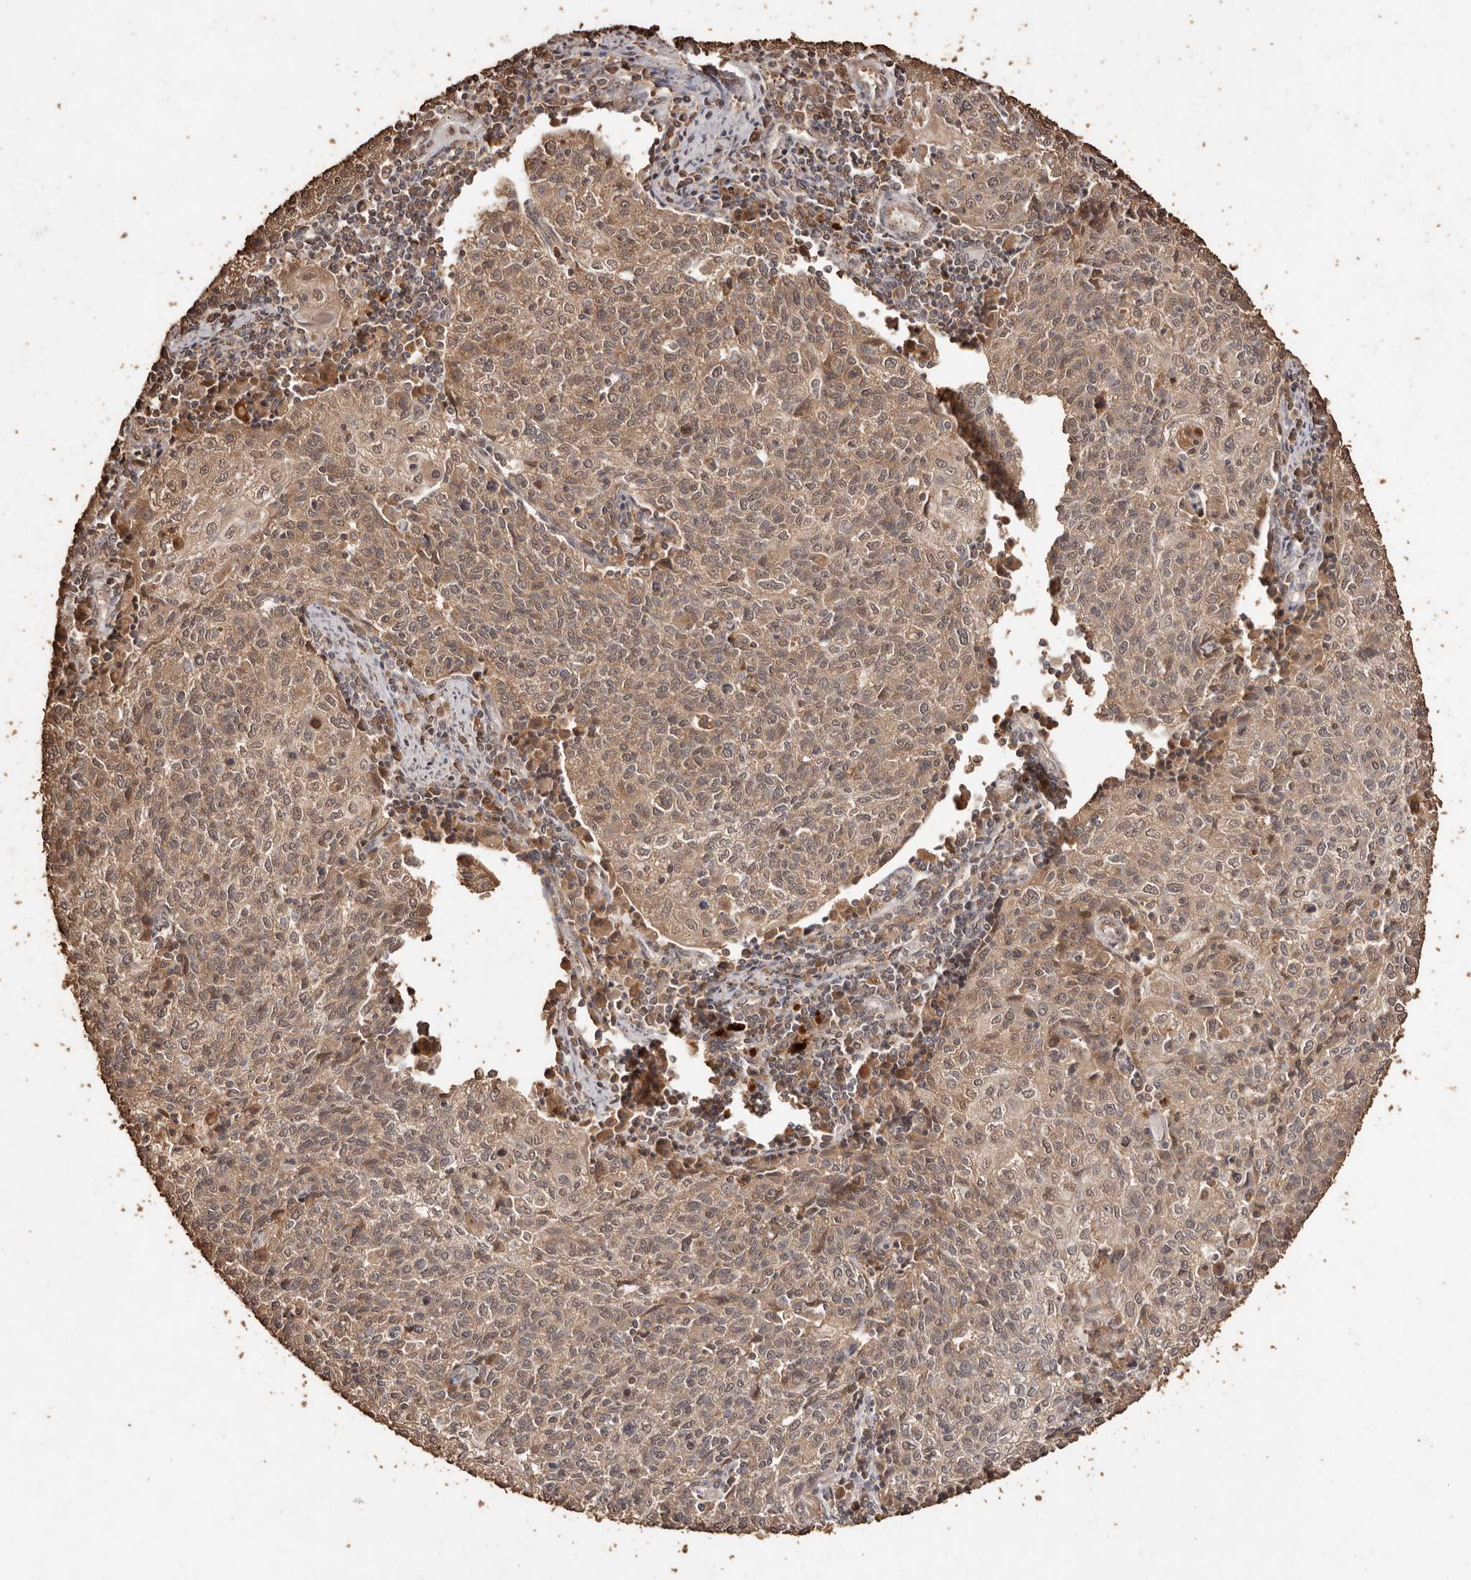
{"staining": {"intensity": "weak", "quantity": ">75%", "location": "cytoplasmic/membranous"}, "tissue": "cervical cancer", "cell_type": "Tumor cells", "image_type": "cancer", "snomed": [{"axis": "morphology", "description": "Squamous cell carcinoma, NOS"}, {"axis": "topography", "description": "Cervix"}], "caption": "A brown stain labels weak cytoplasmic/membranous staining of a protein in human cervical cancer tumor cells. (DAB (3,3'-diaminobenzidine) IHC, brown staining for protein, blue staining for nuclei).", "gene": "PKDCC", "patient": {"sex": "female", "age": 48}}